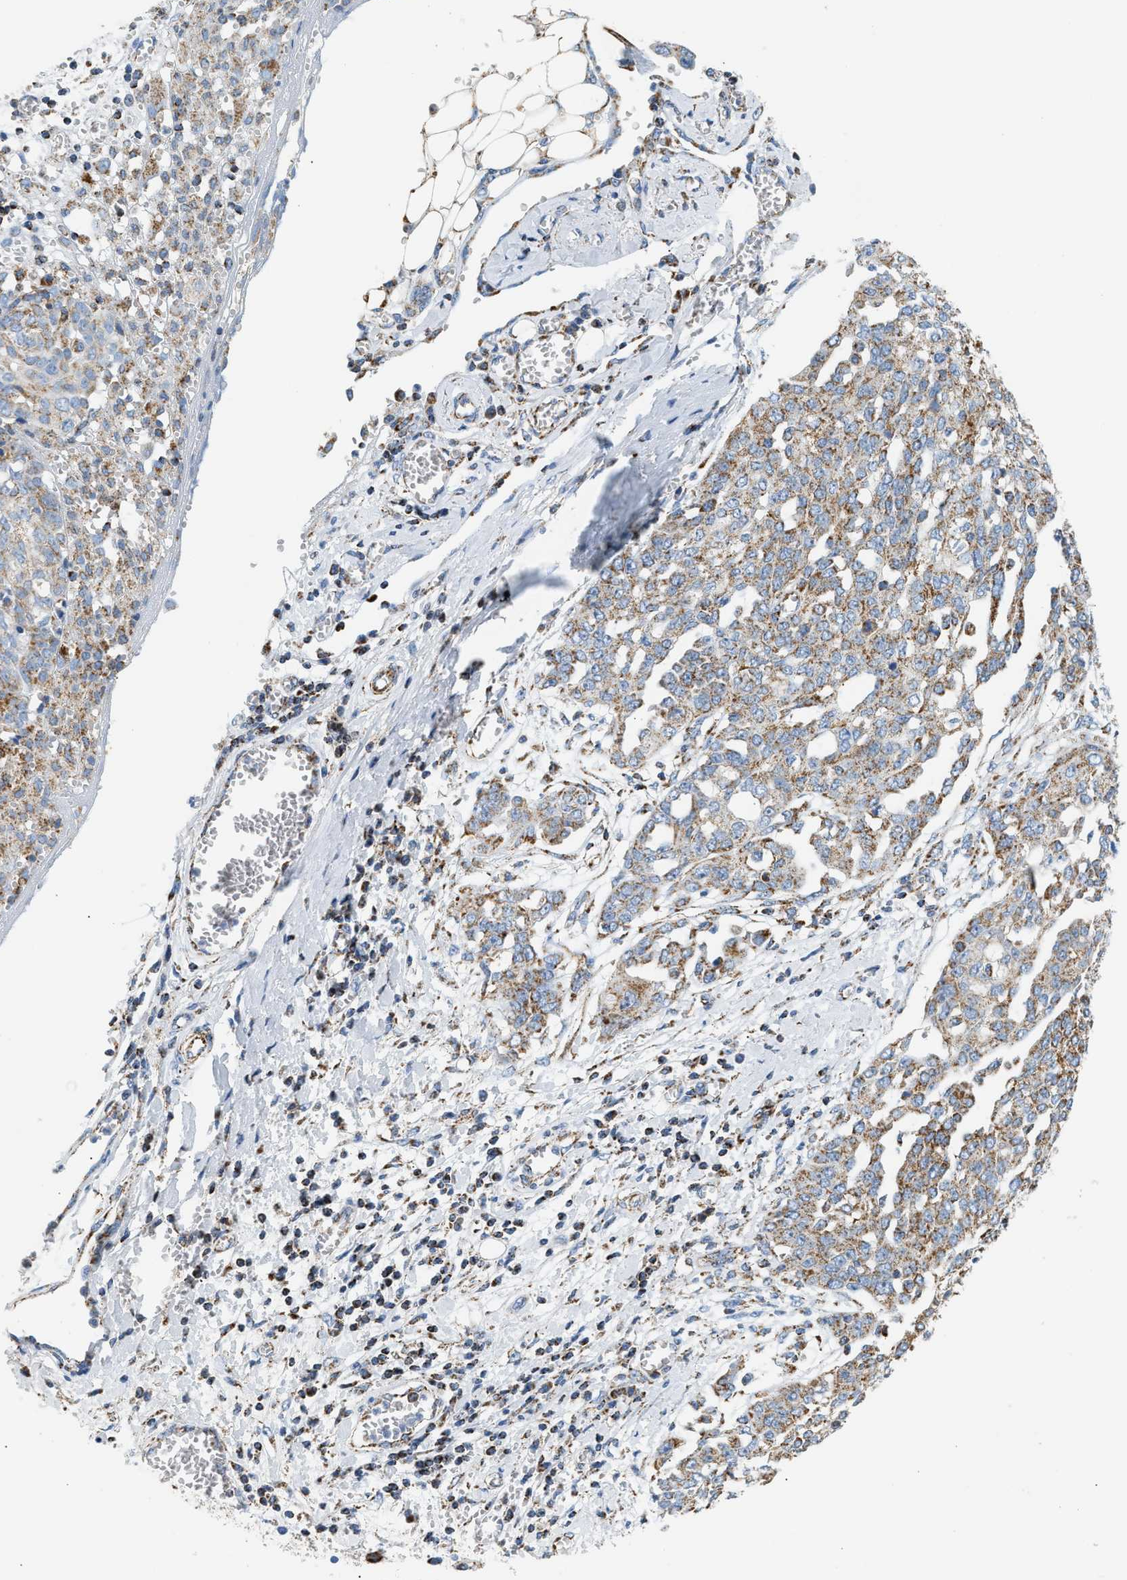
{"staining": {"intensity": "moderate", "quantity": ">75%", "location": "cytoplasmic/membranous"}, "tissue": "ovarian cancer", "cell_type": "Tumor cells", "image_type": "cancer", "snomed": [{"axis": "morphology", "description": "Cystadenocarcinoma, serous, NOS"}, {"axis": "topography", "description": "Soft tissue"}, {"axis": "topography", "description": "Ovary"}], "caption": "There is medium levels of moderate cytoplasmic/membranous expression in tumor cells of ovarian cancer (serous cystadenocarcinoma), as demonstrated by immunohistochemical staining (brown color).", "gene": "OGDH", "patient": {"sex": "female", "age": 57}}